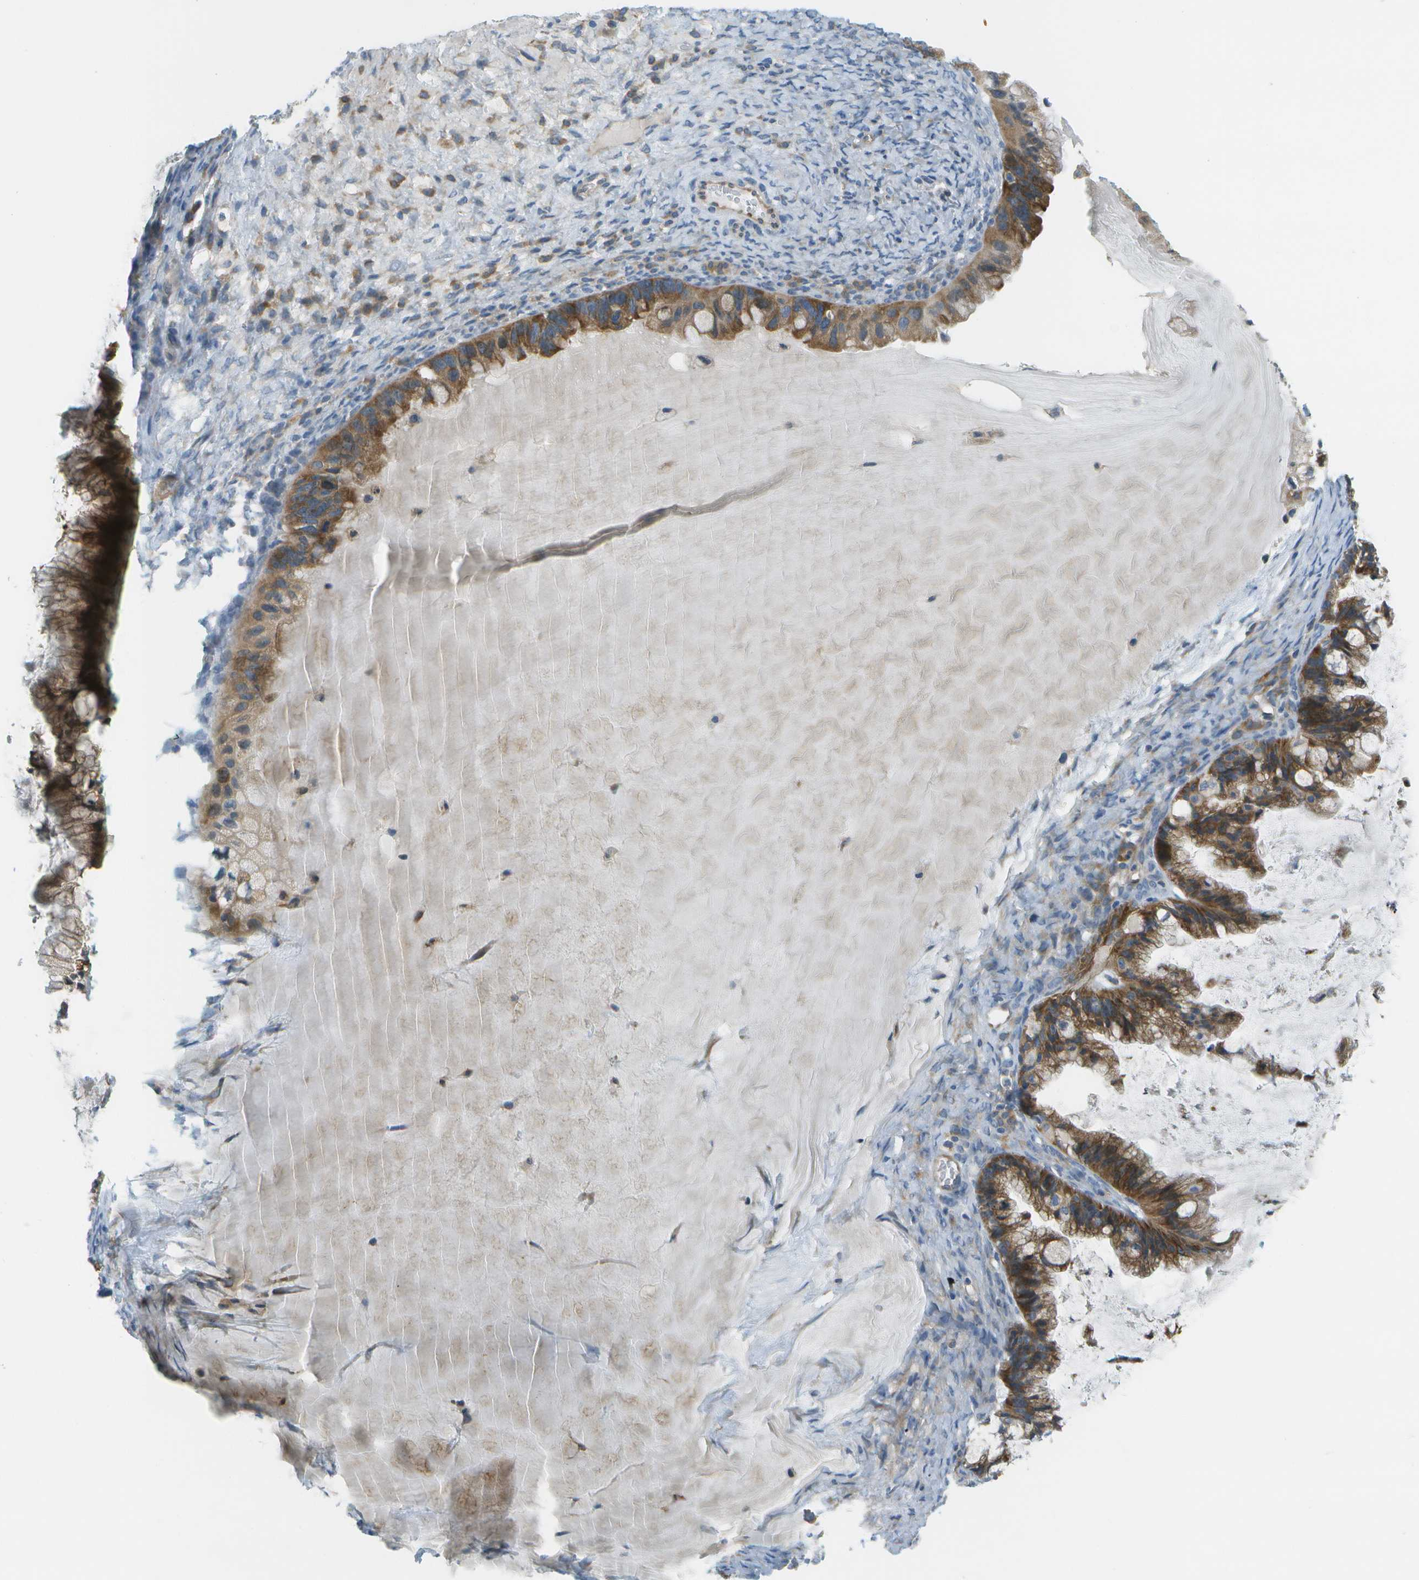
{"staining": {"intensity": "strong", "quantity": ">75%", "location": "cytoplasmic/membranous"}, "tissue": "ovarian cancer", "cell_type": "Tumor cells", "image_type": "cancer", "snomed": [{"axis": "morphology", "description": "Cystadenocarcinoma, mucinous, NOS"}, {"axis": "topography", "description": "Ovary"}], "caption": "Immunohistochemistry (IHC) (DAB (3,3'-diaminobenzidine)) staining of human mucinous cystadenocarcinoma (ovarian) reveals strong cytoplasmic/membranous protein expression in approximately >75% of tumor cells.", "gene": "WNK2", "patient": {"sex": "female", "age": 57}}